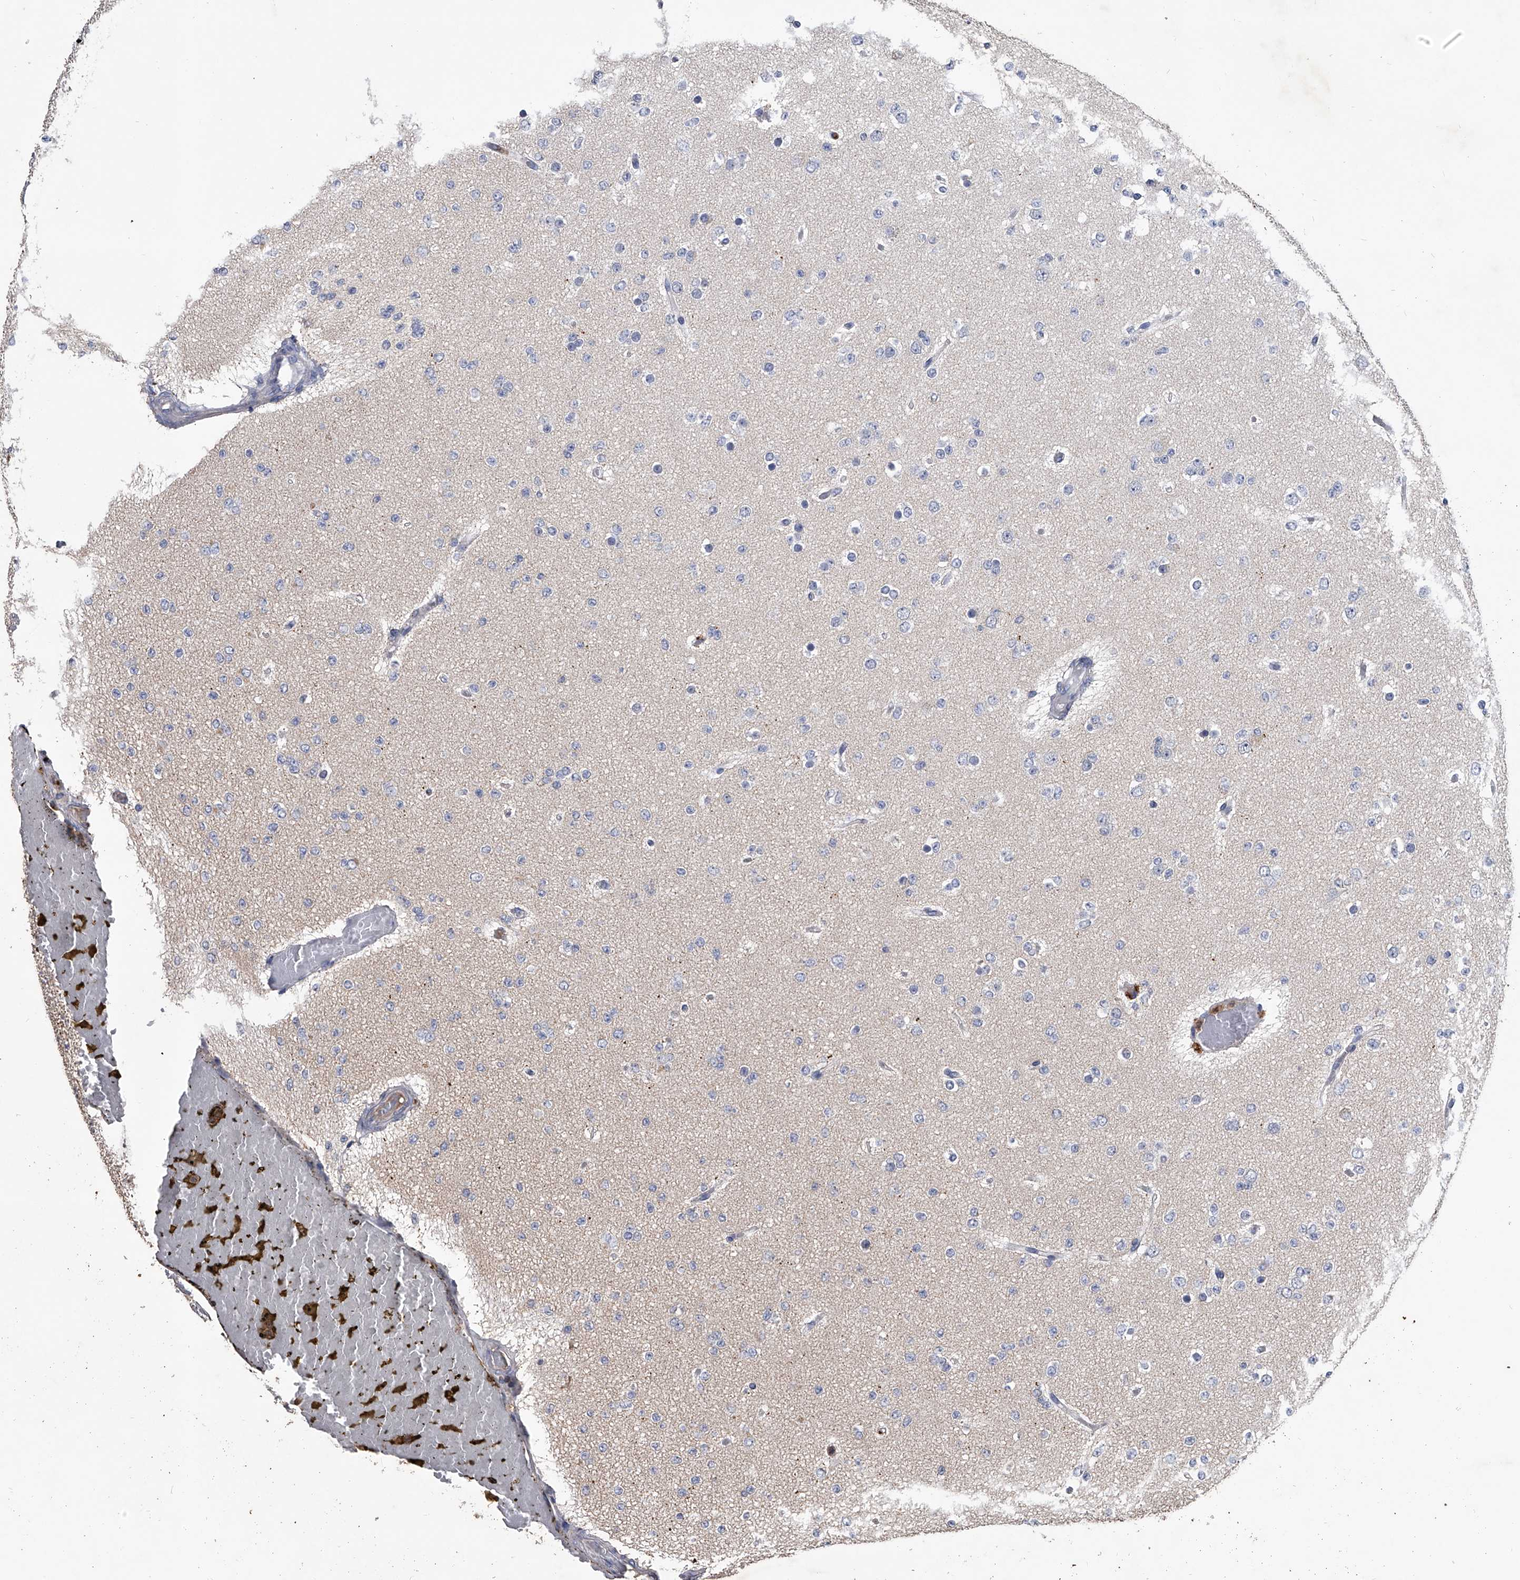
{"staining": {"intensity": "negative", "quantity": "none", "location": "none"}, "tissue": "glioma", "cell_type": "Tumor cells", "image_type": "cancer", "snomed": [{"axis": "morphology", "description": "Glioma, malignant, Low grade"}, {"axis": "topography", "description": "Brain"}], "caption": "Immunohistochemistry (IHC) of human low-grade glioma (malignant) reveals no staining in tumor cells.", "gene": "NRP1", "patient": {"sex": "female", "age": 22}}